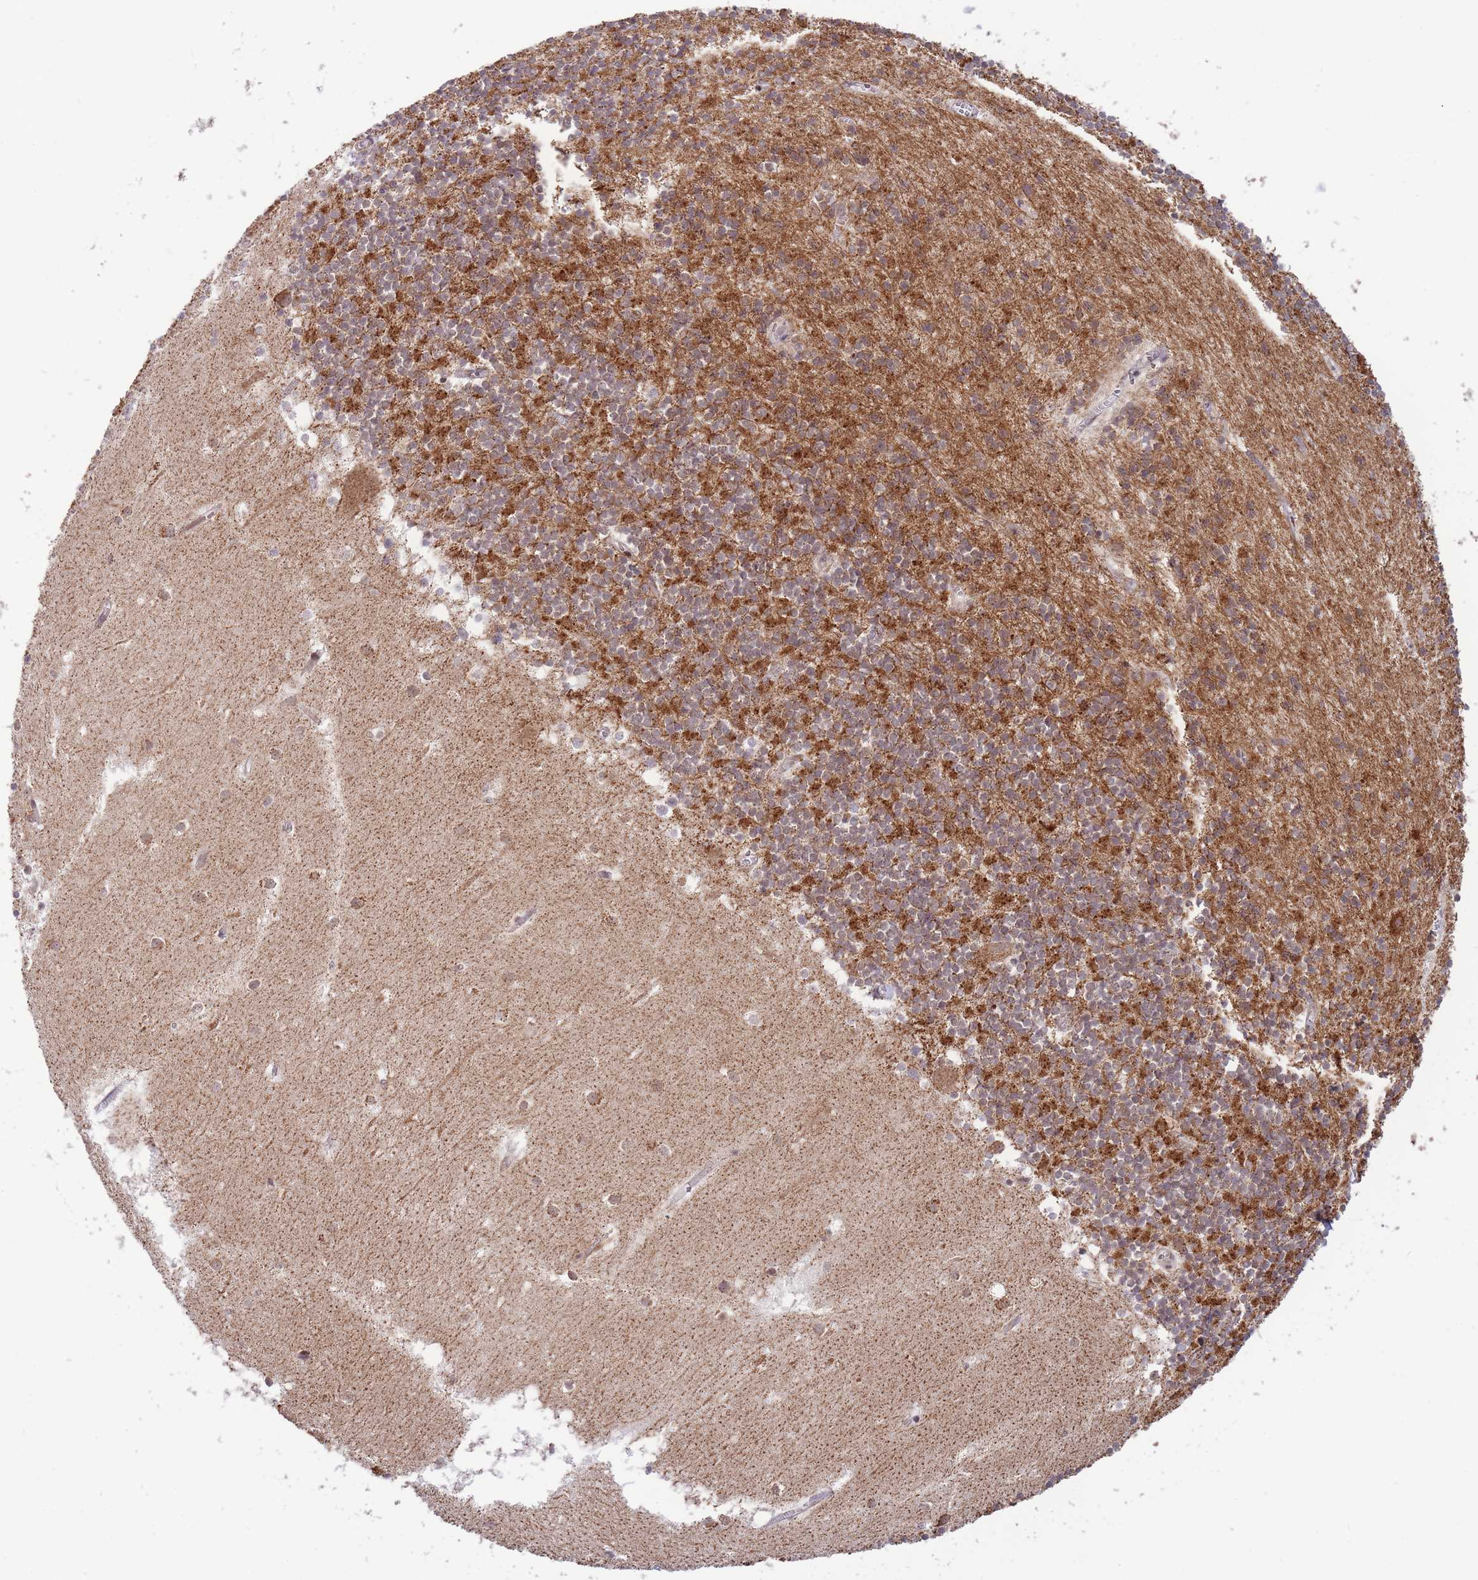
{"staining": {"intensity": "strong", "quantity": "25%-75%", "location": "cytoplasmic/membranous"}, "tissue": "cerebellum", "cell_type": "Cells in granular layer", "image_type": "normal", "snomed": [{"axis": "morphology", "description": "Normal tissue, NOS"}, {"axis": "topography", "description": "Cerebellum"}], "caption": "IHC micrograph of unremarkable cerebellum: human cerebellum stained using immunohistochemistry exhibits high levels of strong protein expression localized specifically in the cytoplasmic/membranous of cells in granular layer, appearing as a cytoplasmic/membranous brown color.", "gene": "BOD1L1", "patient": {"sex": "male", "age": 54}}